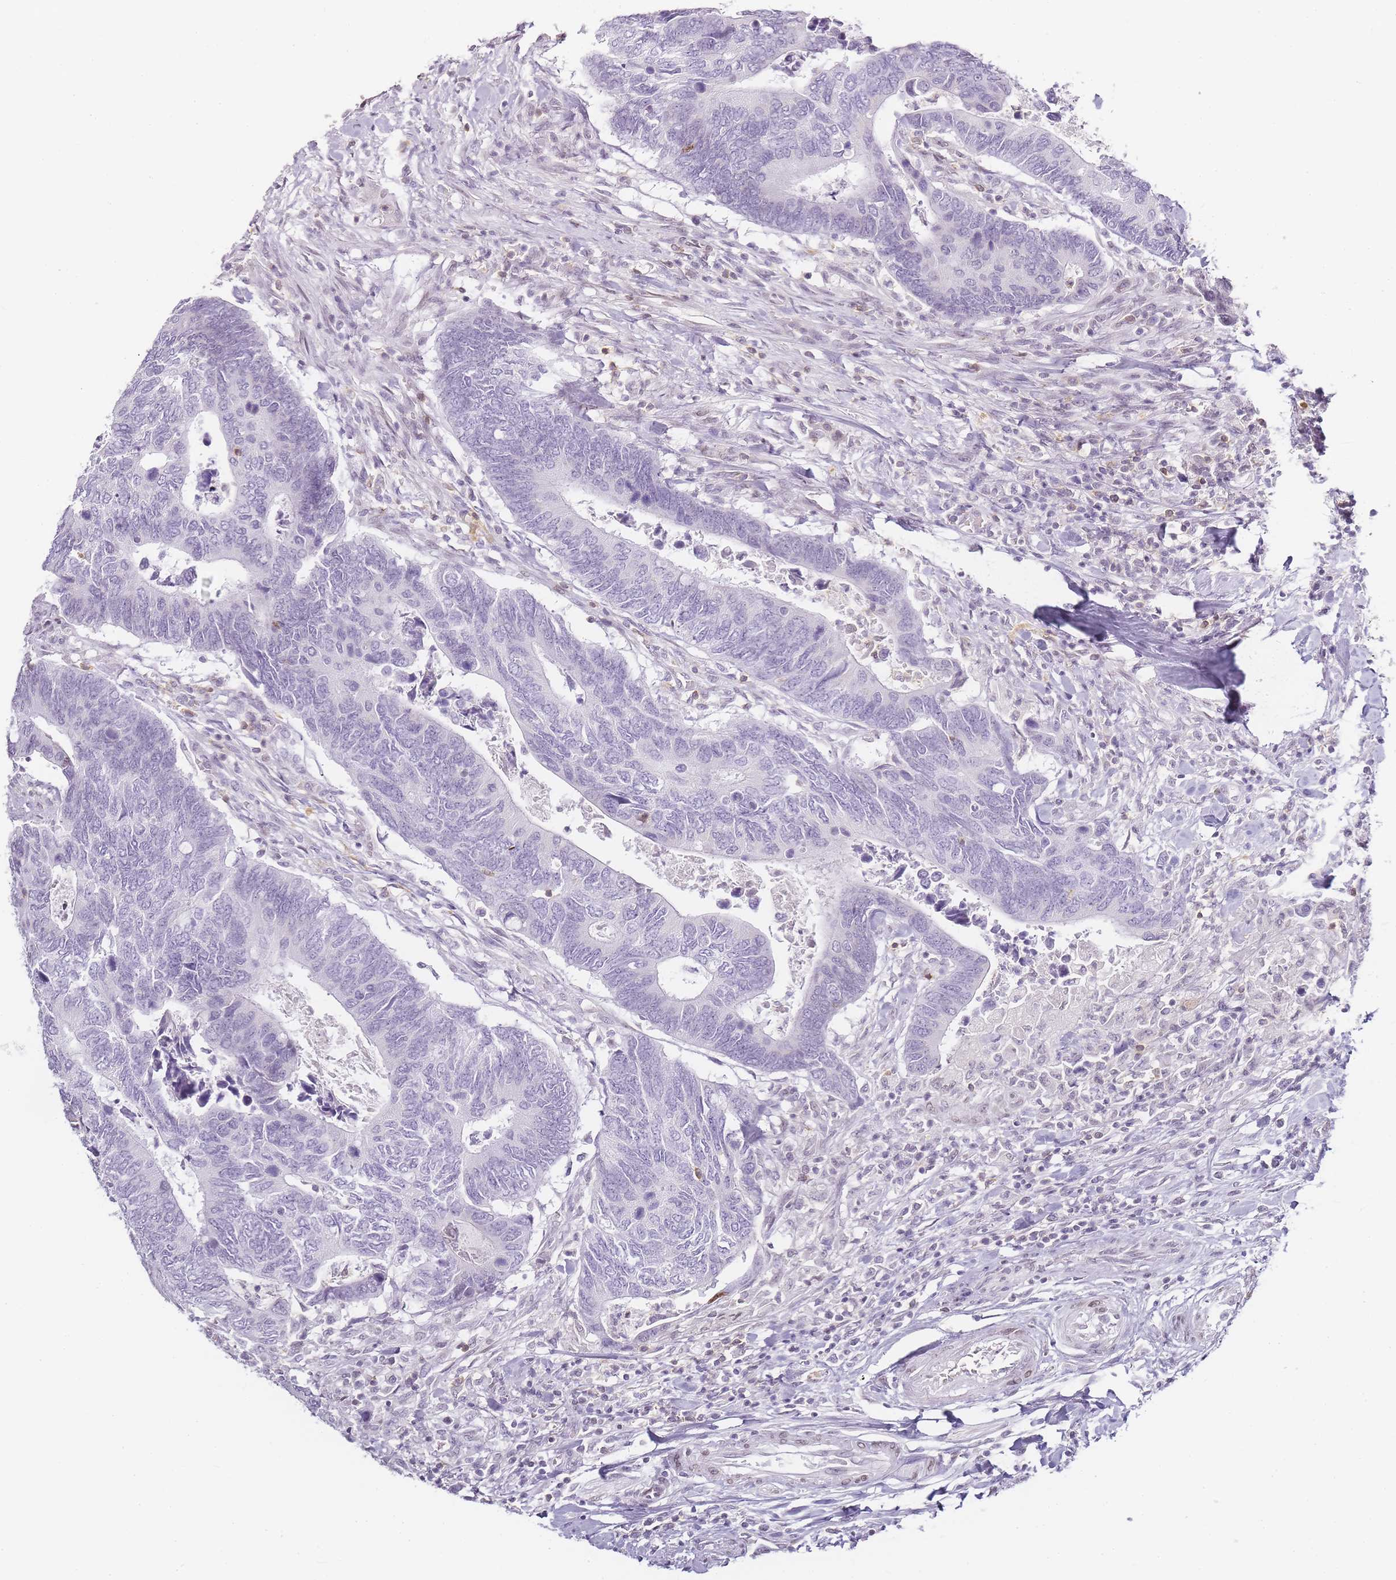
{"staining": {"intensity": "negative", "quantity": "none", "location": "none"}, "tissue": "colorectal cancer", "cell_type": "Tumor cells", "image_type": "cancer", "snomed": [{"axis": "morphology", "description": "Adenocarcinoma, NOS"}, {"axis": "topography", "description": "Colon"}], "caption": "Immunohistochemistry (IHC) photomicrograph of human colorectal cancer (adenocarcinoma) stained for a protein (brown), which exhibits no positivity in tumor cells.", "gene": "JAKMIP1", "patient": {"sex": "male", "age": 87}}